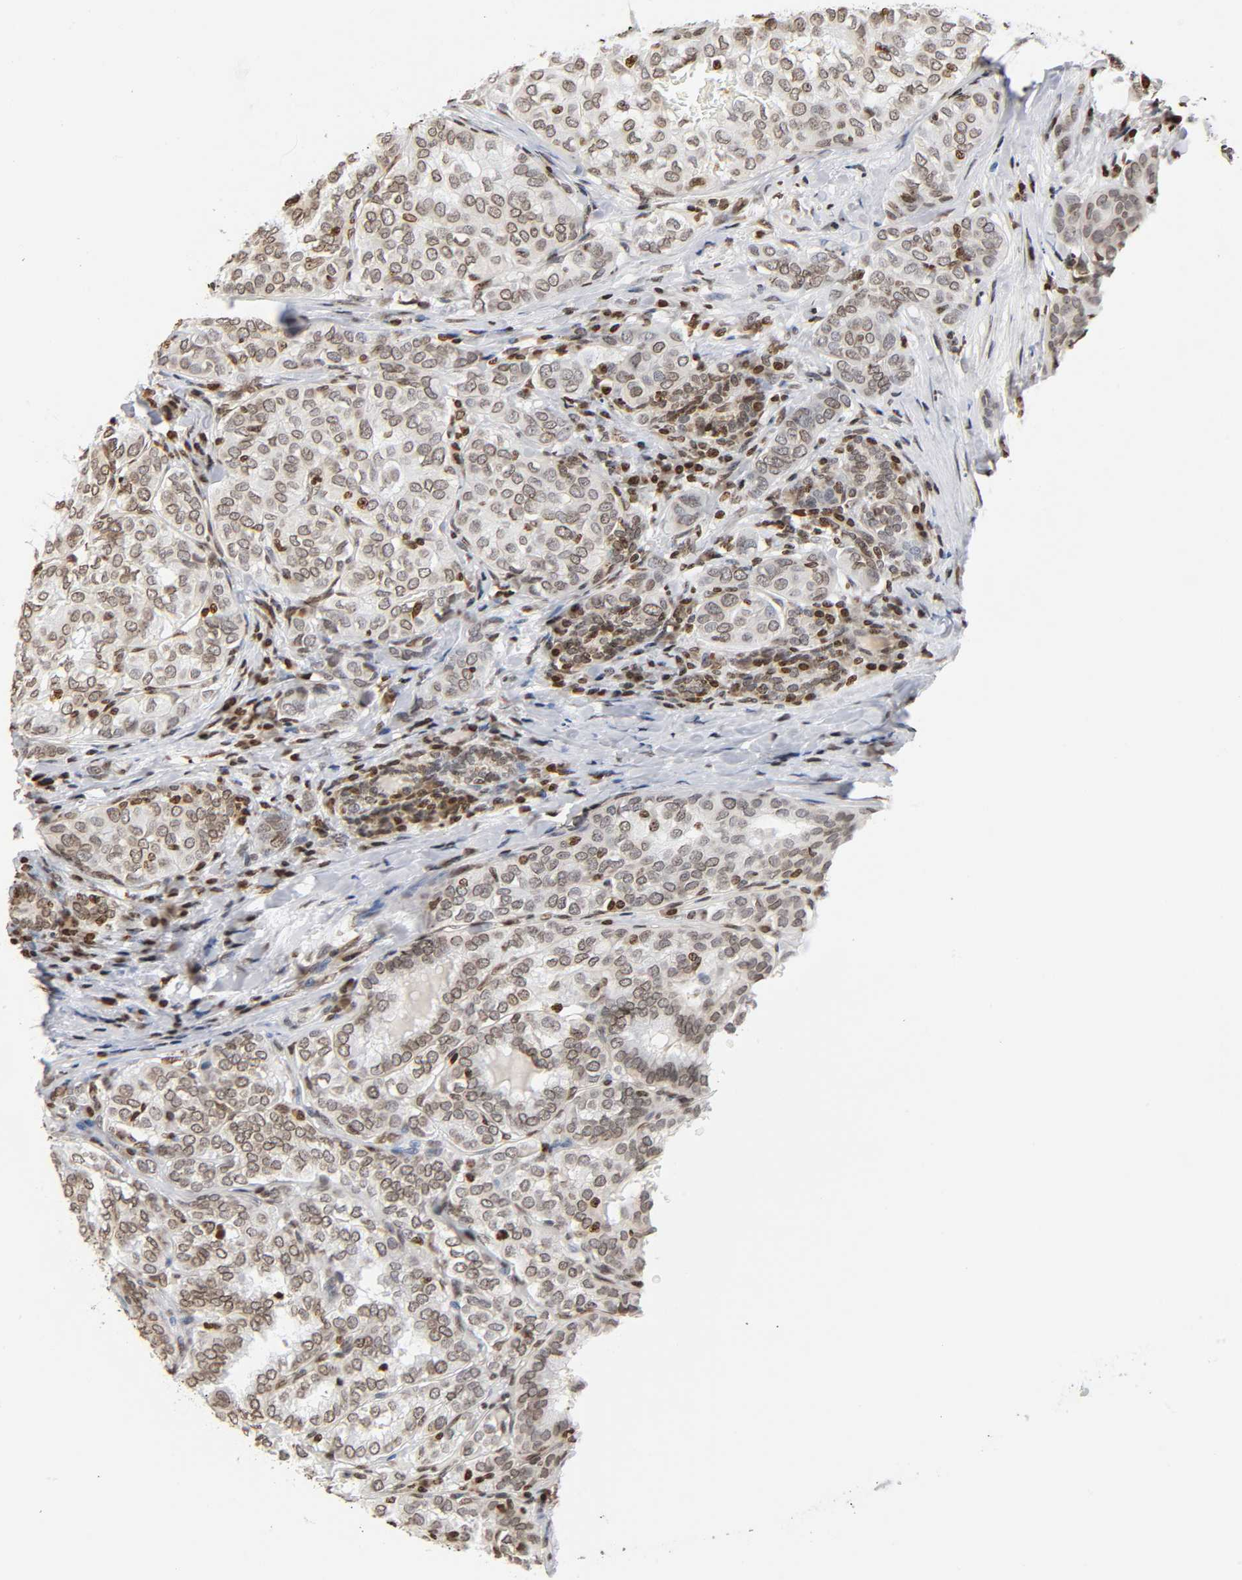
{"staining": {"intensity": "moderate", "quantity": ">75%", "location": "nuclear"}, "tissue": "thyroid cancer", "cell_type": "Tumor cells", "image_type": "cancer", "snomed": [{"axis": "morphology", "description": "Papillary adenocarcinoma, NOS"}, {"axis": "topography", "description": "Thyroid gland"}], "caption": "Thyroid papillary adenocarcinoma tissue displays moderate nuclear positivity in approximately >75% of tumor cells, visualized by immunohistochemistry.", "gene": "HOXA6", "patient": {"sex": "female", "age": 30}}